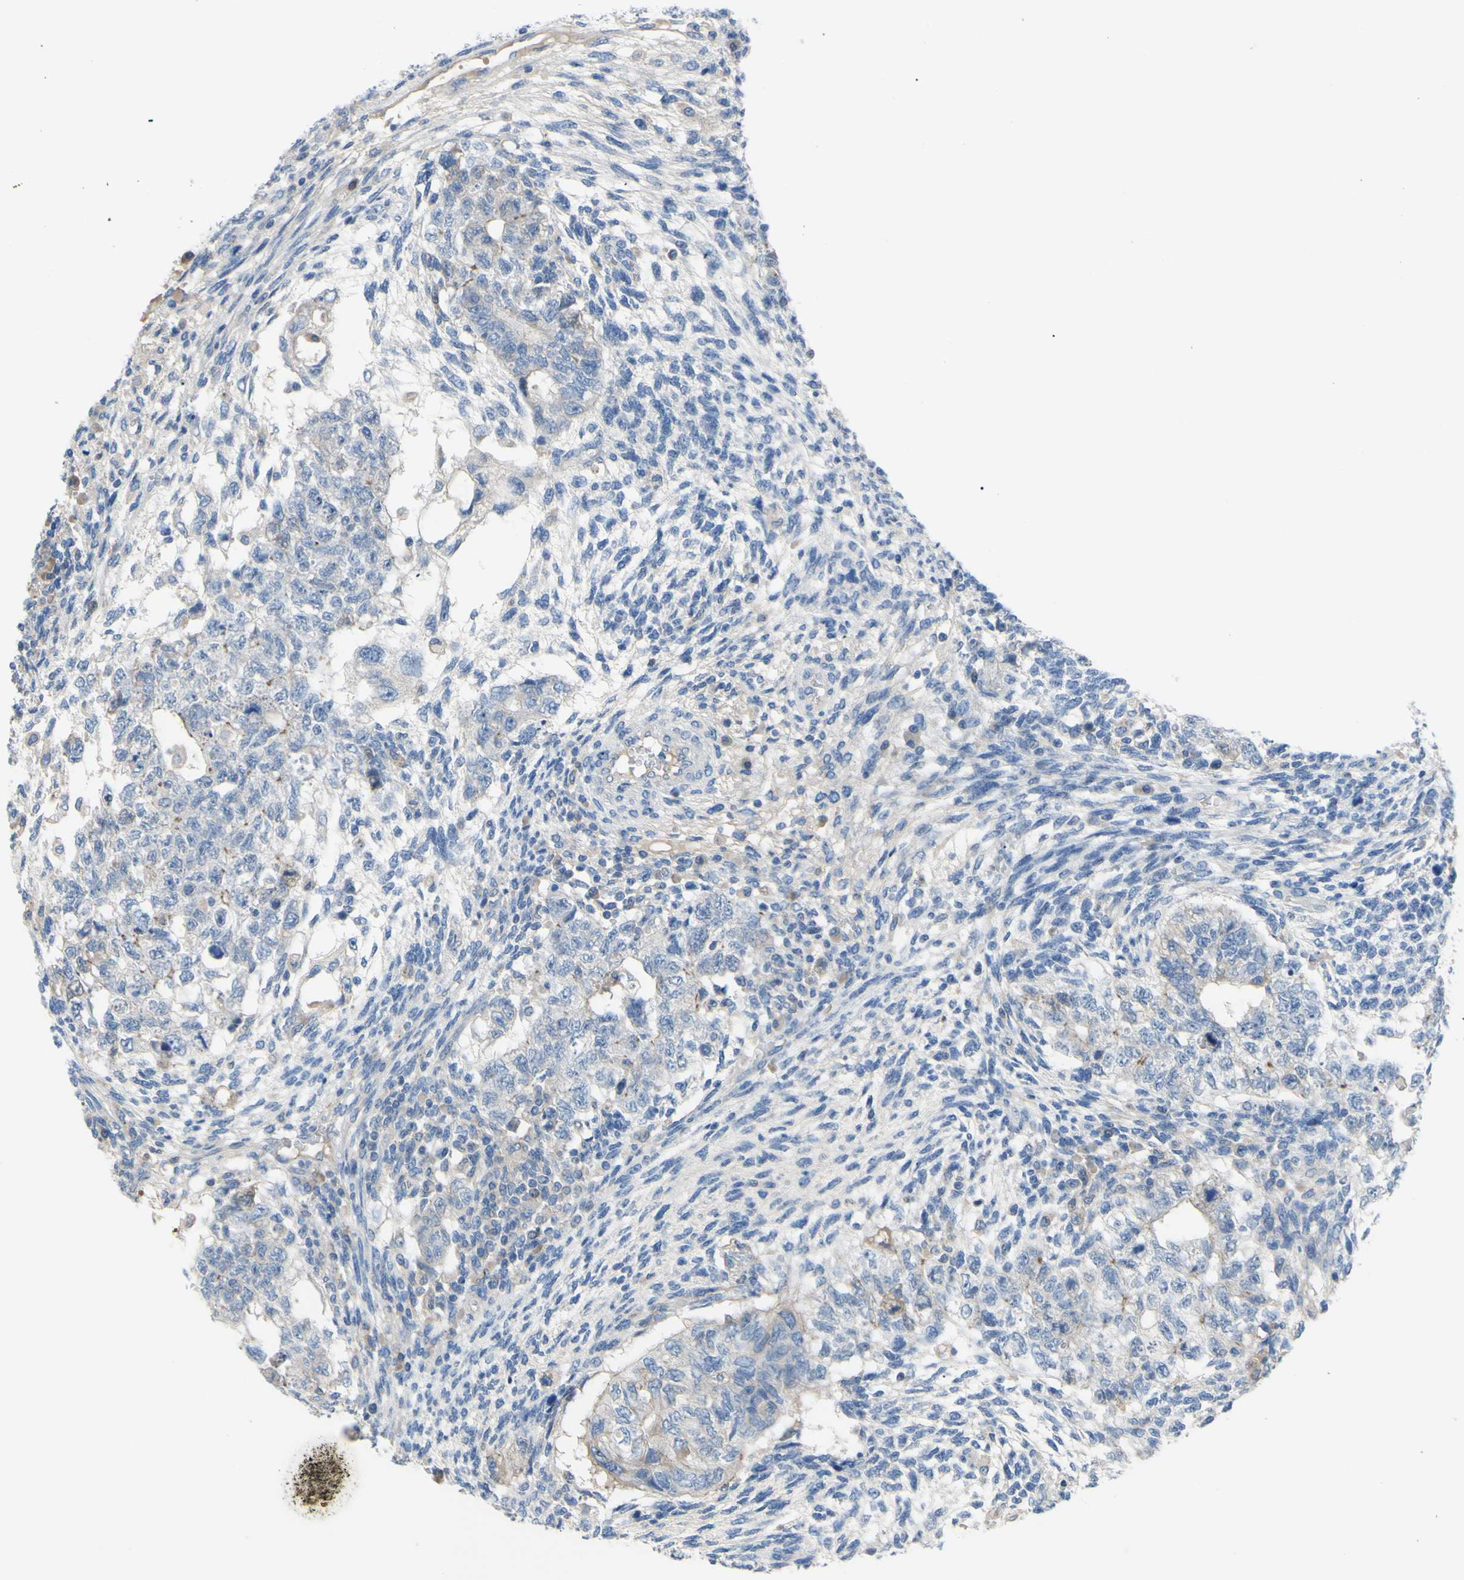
{"staining": {"intensity": "negative", "quantity": "none", "location": "none"}, "tissue": "testis cancer", "cell_type": "Tumor cells", "image_type": "cancer", "snomed": [{"axis": "morphology", "description": "Normal tissue, NOS"}, {"axis": "morphology", "description": "Carcinoma, Embryonal, NOS"}, {"axis": "topography", "description": "Testis"}], "caption": "Immunohistochemistry of human testis cancer (embryonal carcinoma) shows no expression in tumor cells.", "gene": "TMEM59L", "patient": {"sex": "male", "age": 36}}